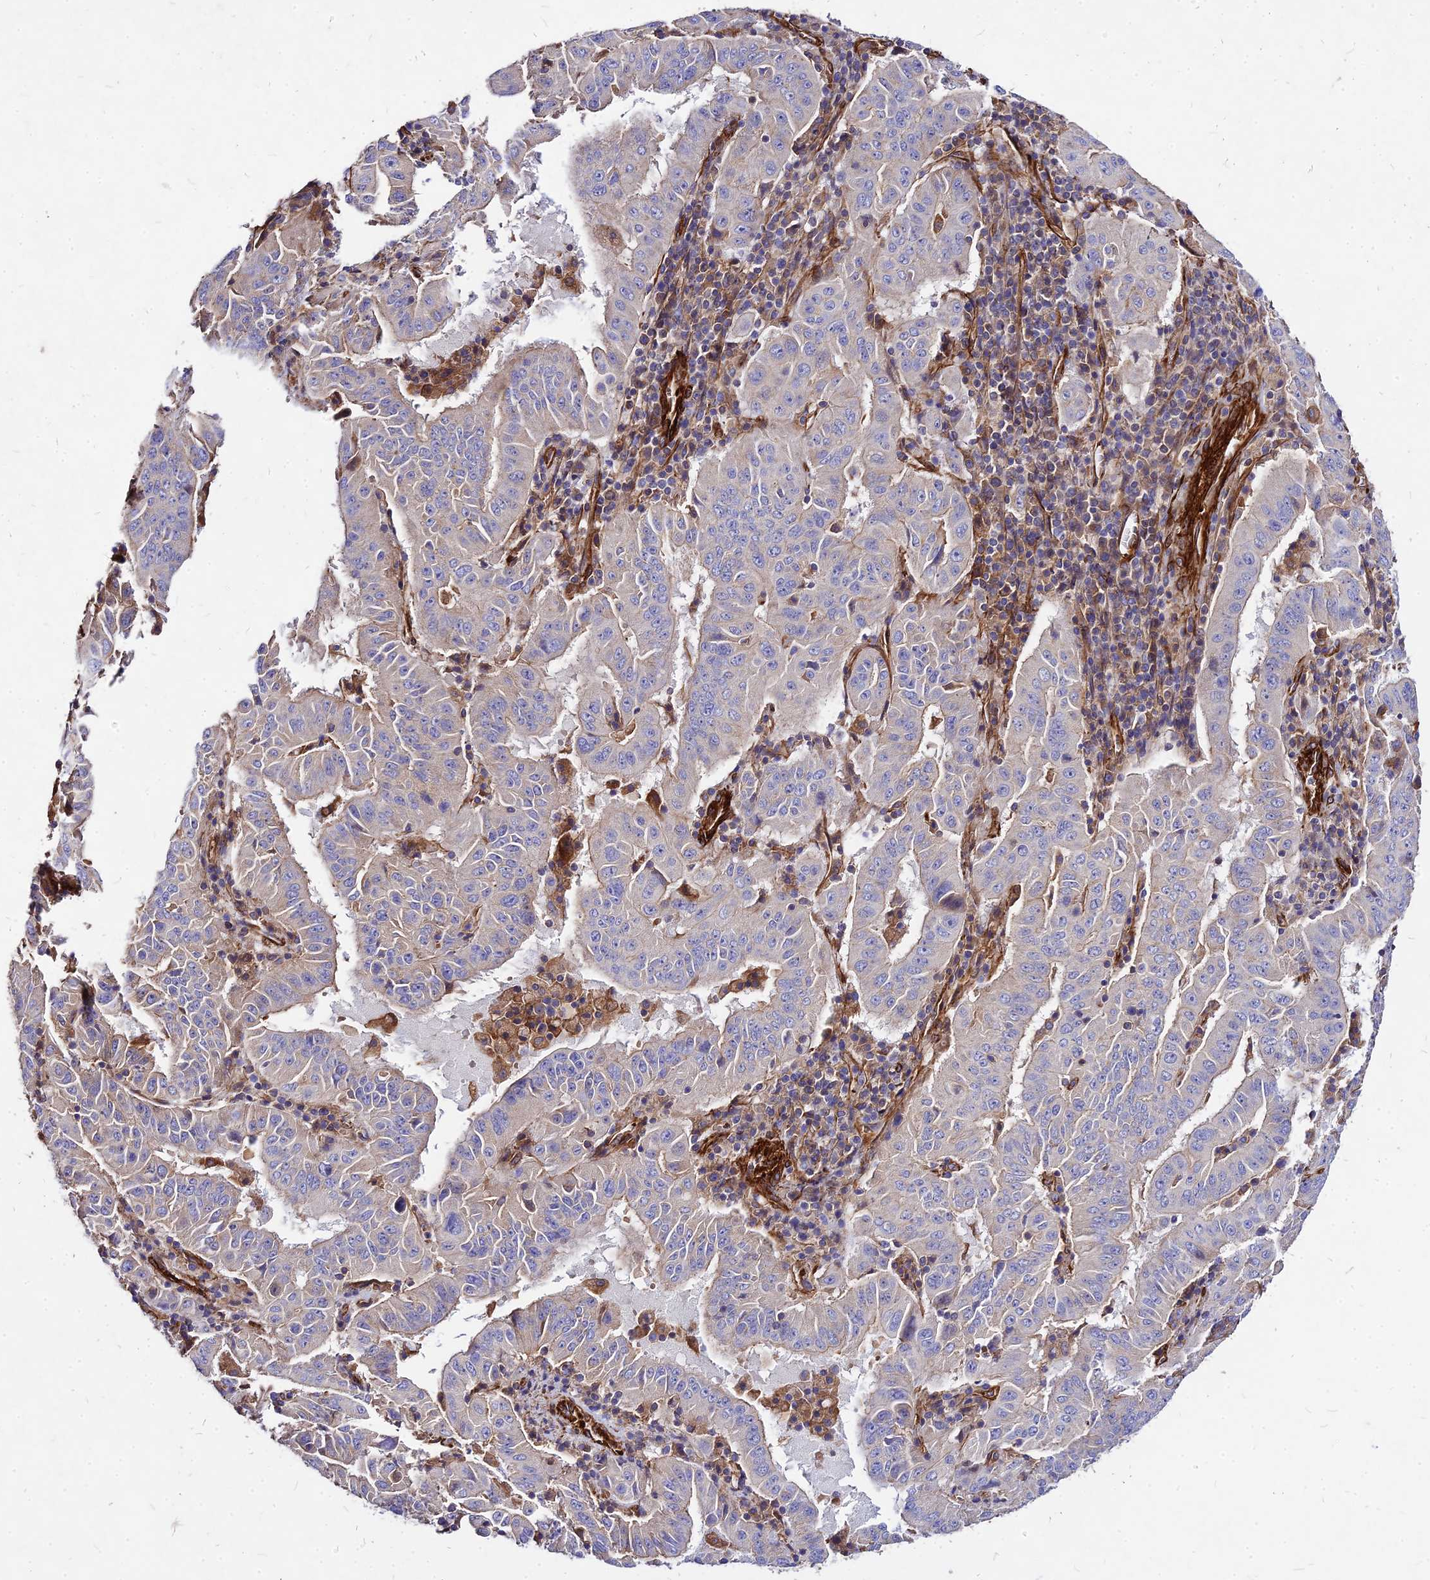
{"staining": {"intensity": "negative", "quantity": "none", "location": "none"}, "tissue": "pancreatic cancer", "cell_type": "Tumor cells", "image_type": "cancer", "snomed": [{"axis": "morphology", "description": "Adenocarcinoma, NOS"}, {"axis": "topography", "description": "Pancreas"}], "caption": "Tumor cells are negative for brown protein staining in pancreatic cancer (adenocarcinoma). (DAB (3,3'-diaminobenzidine) immunohistochemistry (IHC), high magnification).", "gene": "EFCC1", "patient": {"sex": "male", "age": 63}}